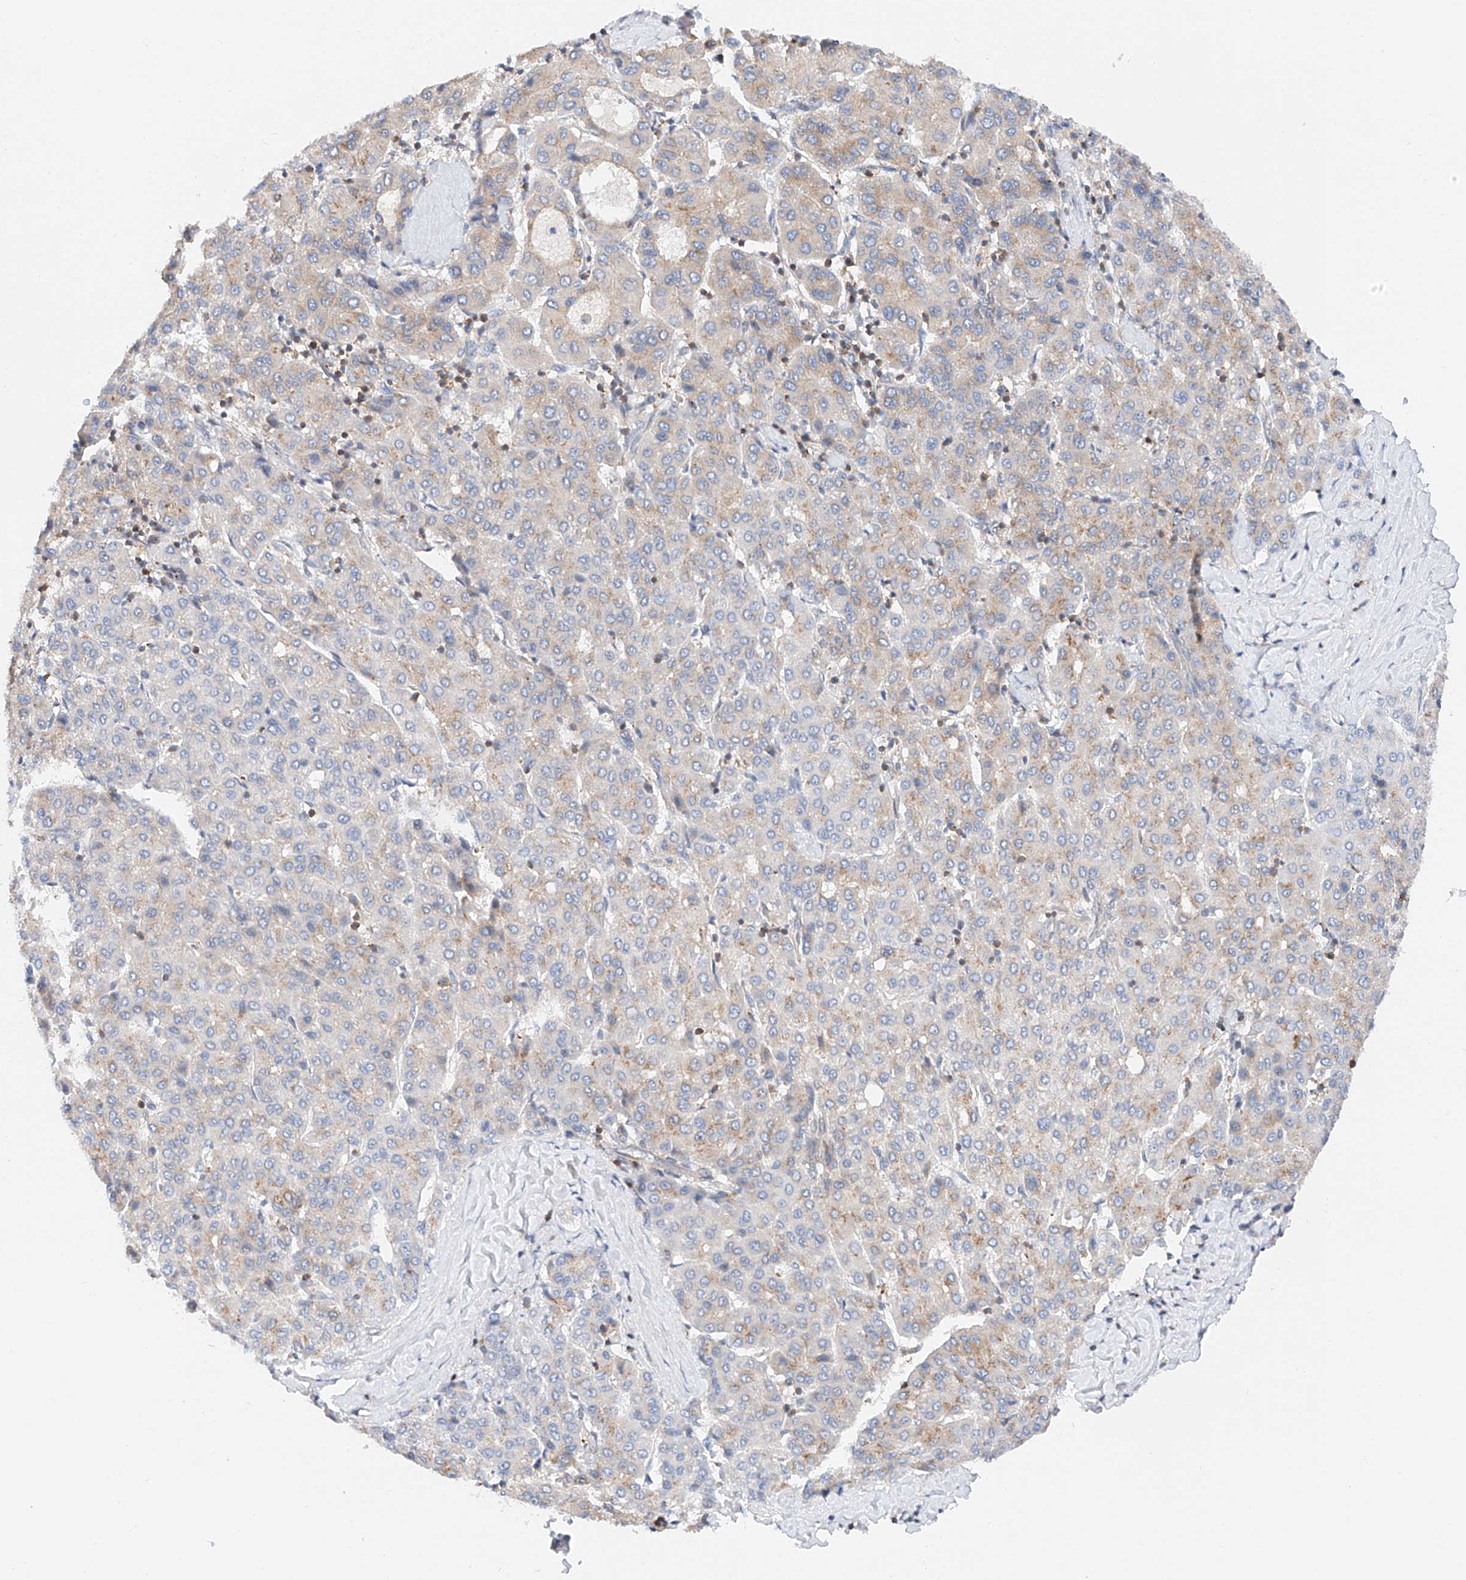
{"staining": {"intensity": "weak", "quantity": "<25%", "location": "cytoplasmic/membranous"}, "tissue": "liver cancer", "cell_type": "Tumor cells", "image_type": "cancer", "snomed": [{"axis": "morphology", "description": "Carcinoma, Hepatocellular, NOS"}, {"axis": "topography", "description": "Liver"}], "caption": "DAB immunohistochemical staining of human hepatocellular carcinoma (liver) exhibits no significant positivity in tumor cells.", "gene": "MFN2", "patient": {"sex": "male", "age": 65}}